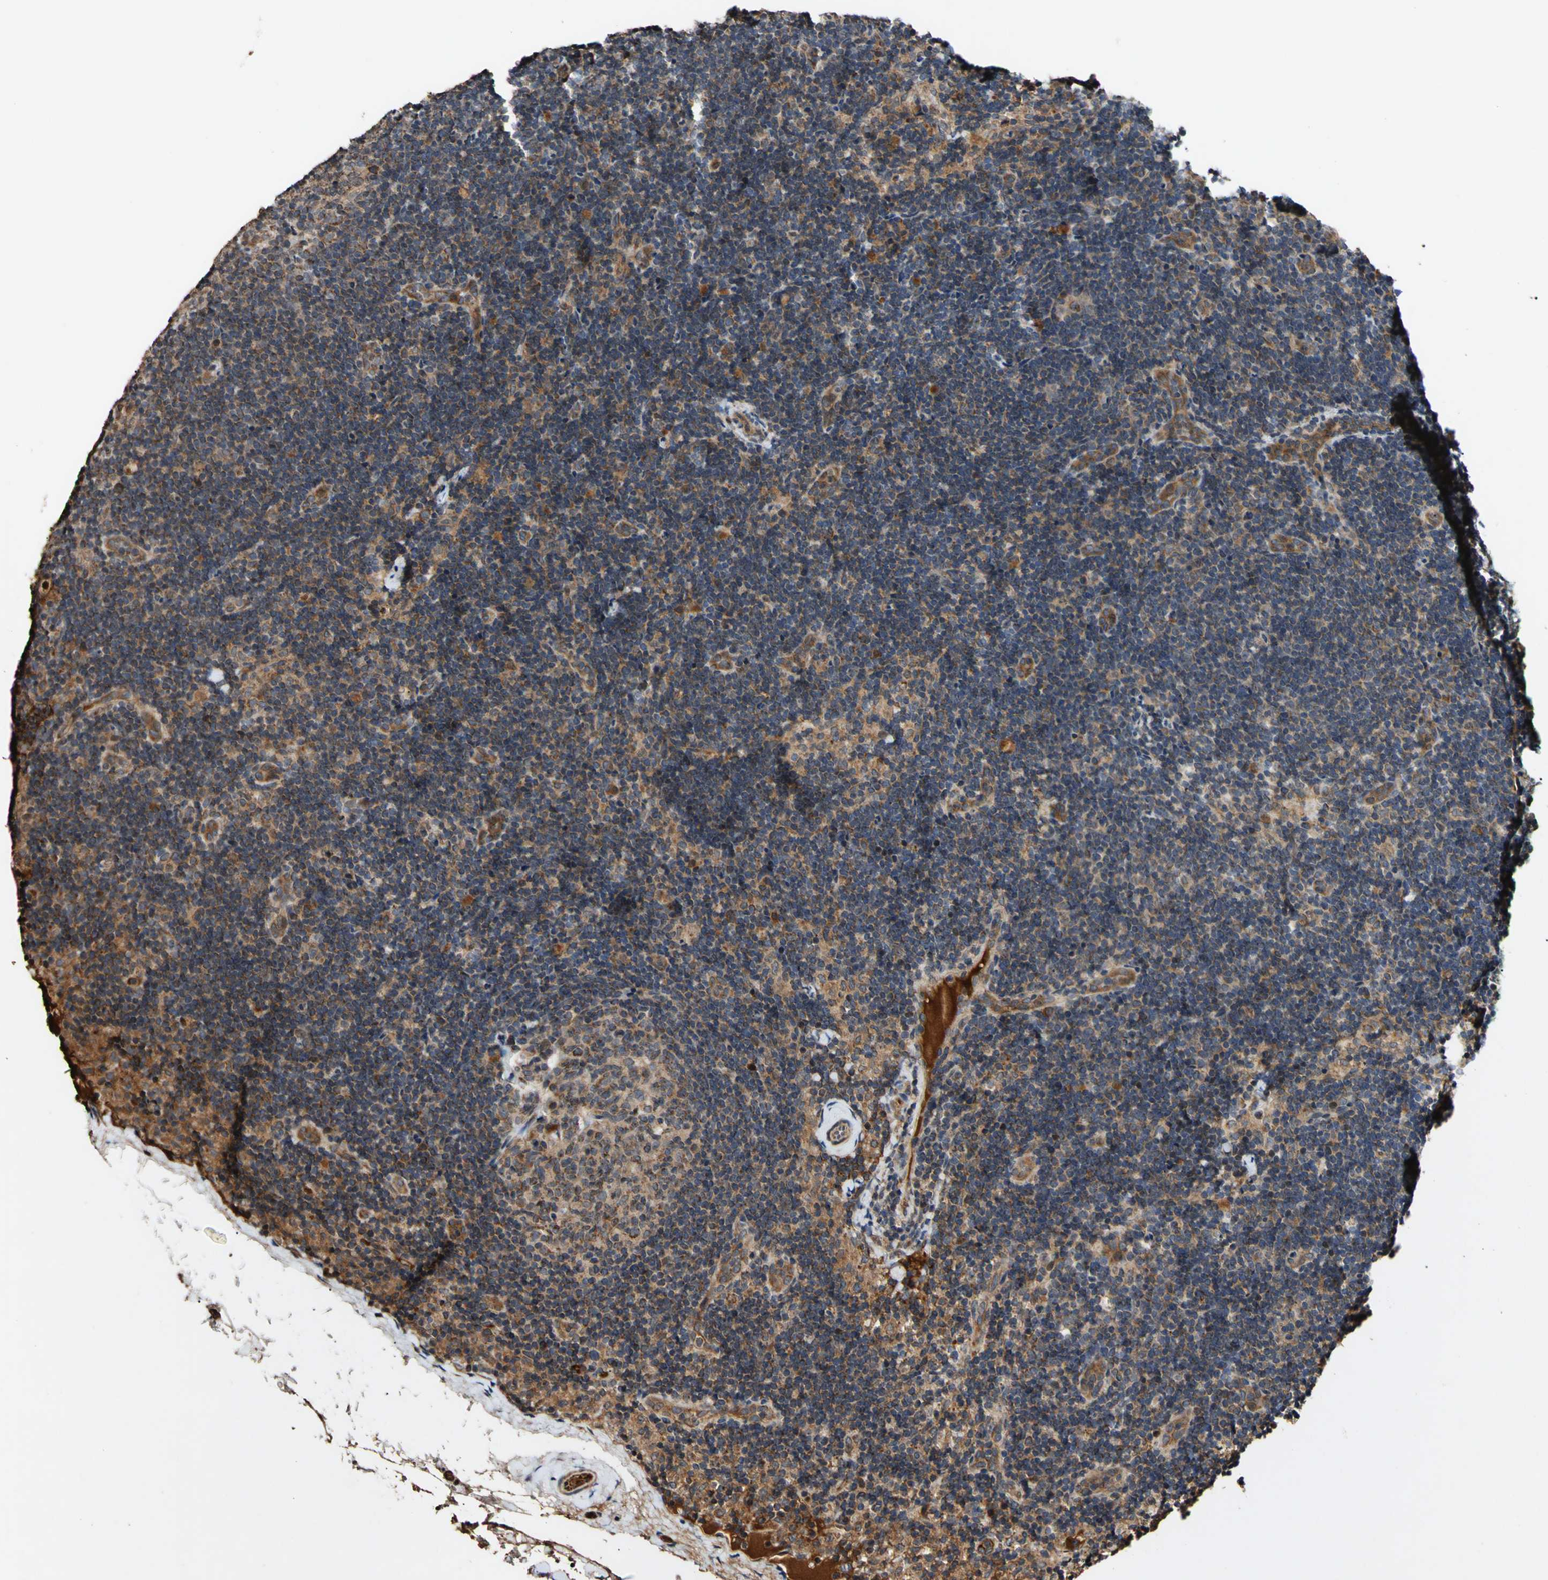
{"staining": {"intensity": "moderate", "quantity": ">75%", "location": "cytoplasmic/membranous"}, "tissue": "lymph node", "cell_type": "Germinal center cells", "image_type": "normal", "snomed": [{"axis": "morphology", "description": "Normal tissue, NOS"}, {"axis": "topography", "description": "Lymph node"}], "caption": "Brown immunohistochemical staining in normal lymph node exhibits moderate cytoplasmic/membranous positivity in approximately >75% of germinal center cells.", "gene": "PLAT", "patient": {"sex": "female", "age": 14}}